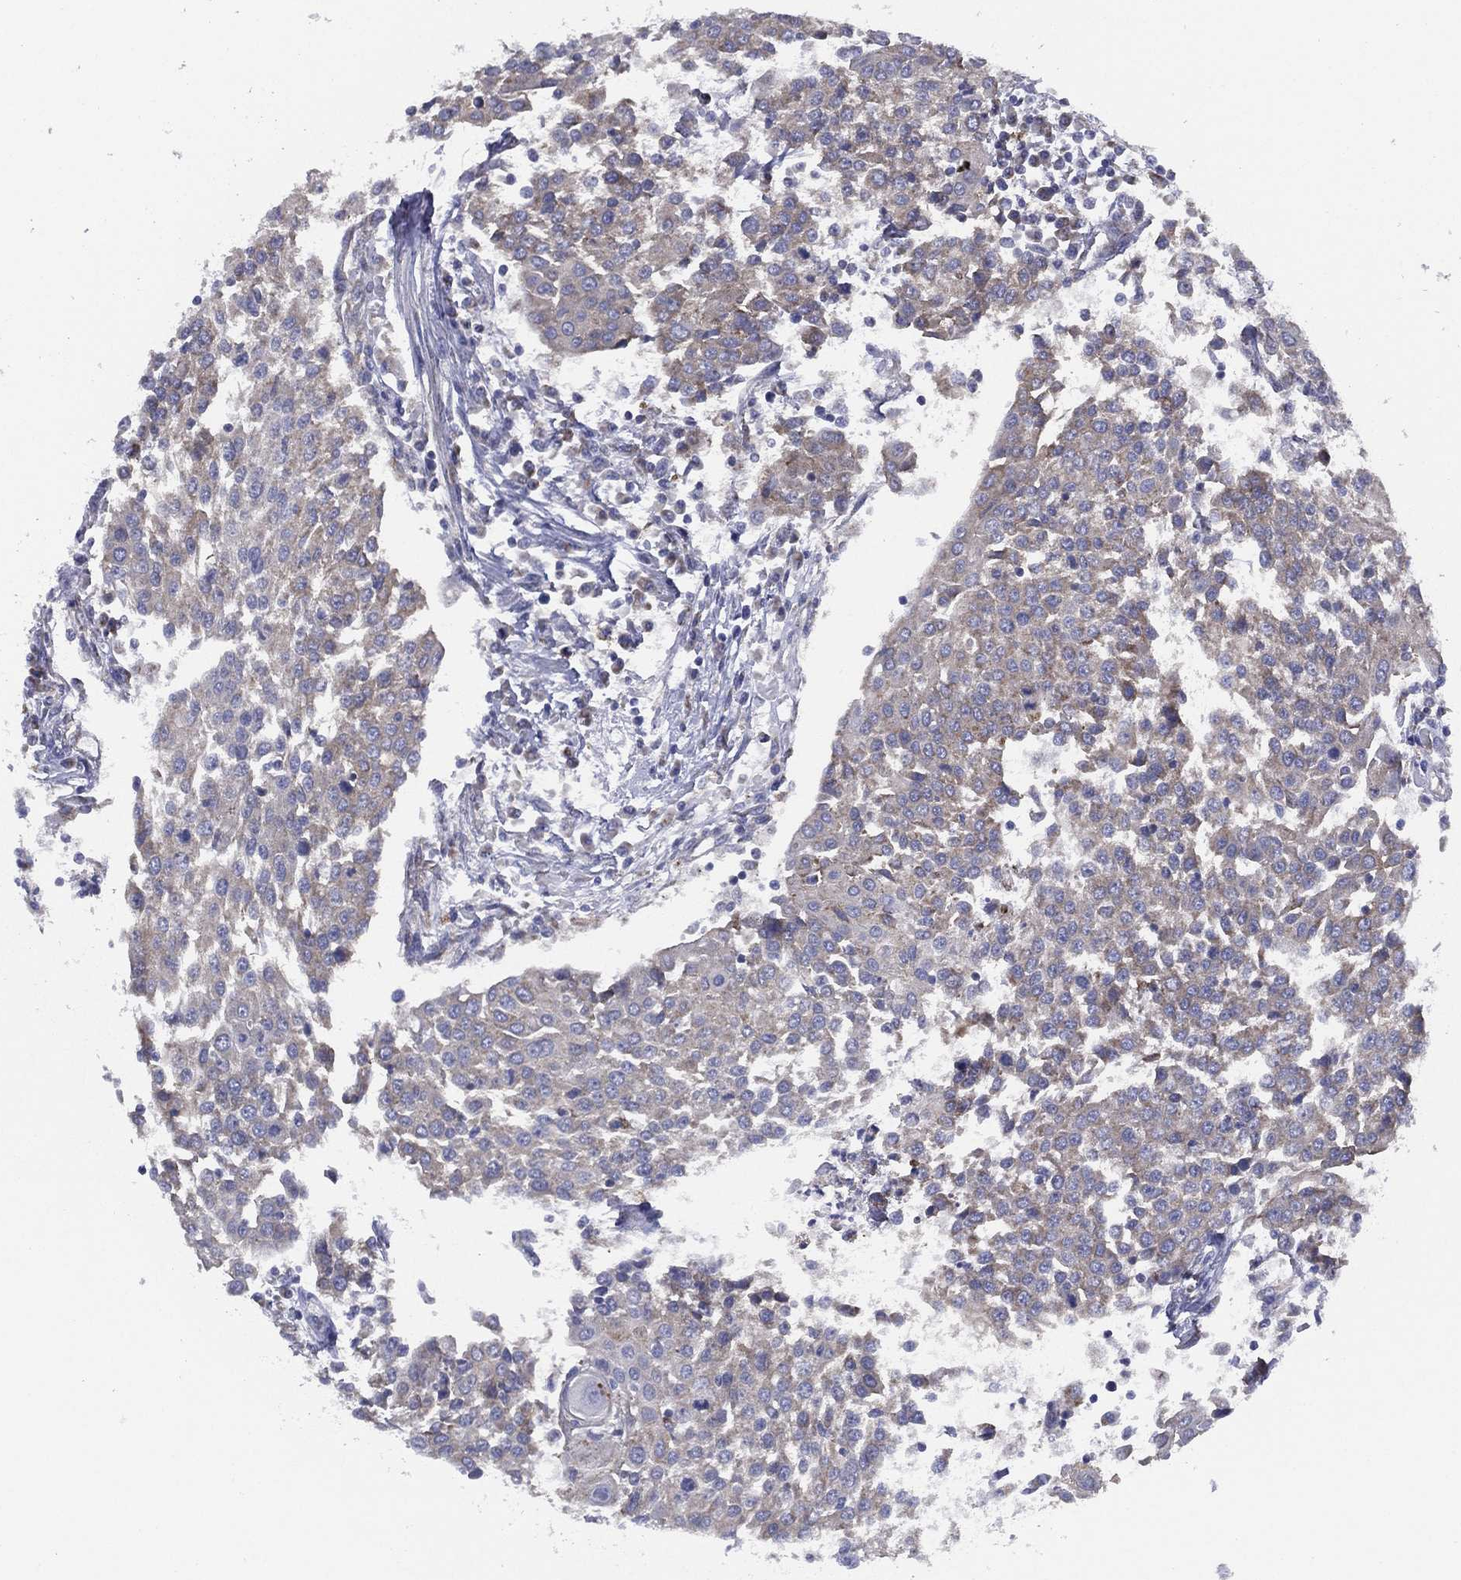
{"staining": {"intensity": "negative", "quantity": "none", "location": "none"}, "tissue": "urothelial cancer", "cell_type": "Tumor cells", "image_type": "cancer", "snomed": [{"axis": "morphology", "description": "Urothelial carcinoma, High grade"}, {"axis": "topography", "description": "Urinary bladder"}], "caption": "Immunohistochemistry (IHC) of human high-grade urothelial carcinoma reveals no expression in tumor cells.", "gene": "ZNF223", "patient": {"sex": "female", "age": 85}}